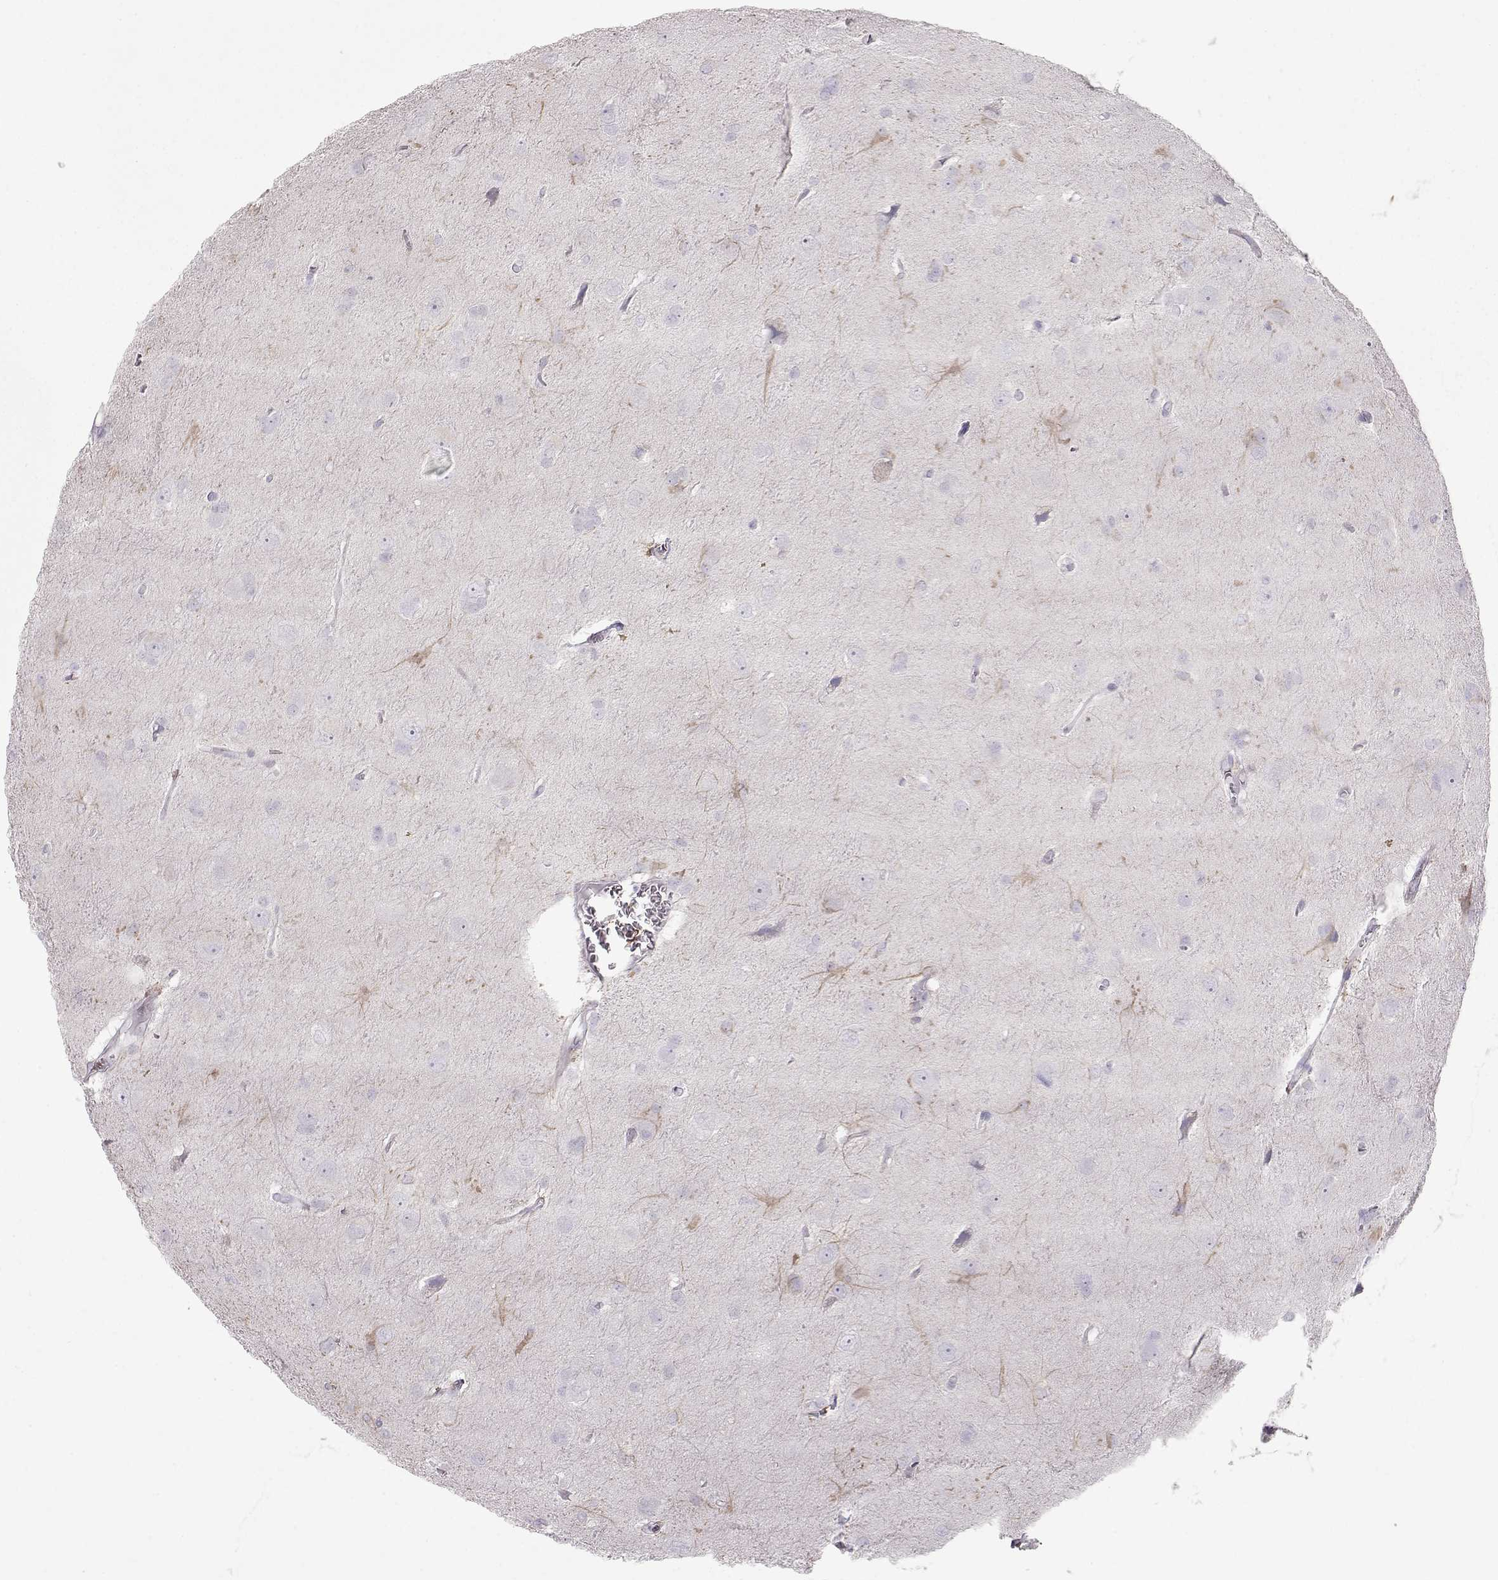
{"staining": {"intensity": "negative", "quantity": "none", "location": "none"}, "tissue": "glioma", "cell_type": "Tumor cells", "image_type": "cancer", "snomed": [{"axis": "morphology", "description": "Glioma, malignant, Low grade"}, {"axis": "topography", "description": "Brain"}], "caption": "High magnification brightfield microscopy of low-grade glioma (malignant) stained with DAB (brown) and counterstained with hematoxylin (blue): tumor cells show no significant staining.", "gene": "SLITRK3", "patient": {"sex": "male", "age": 58}}